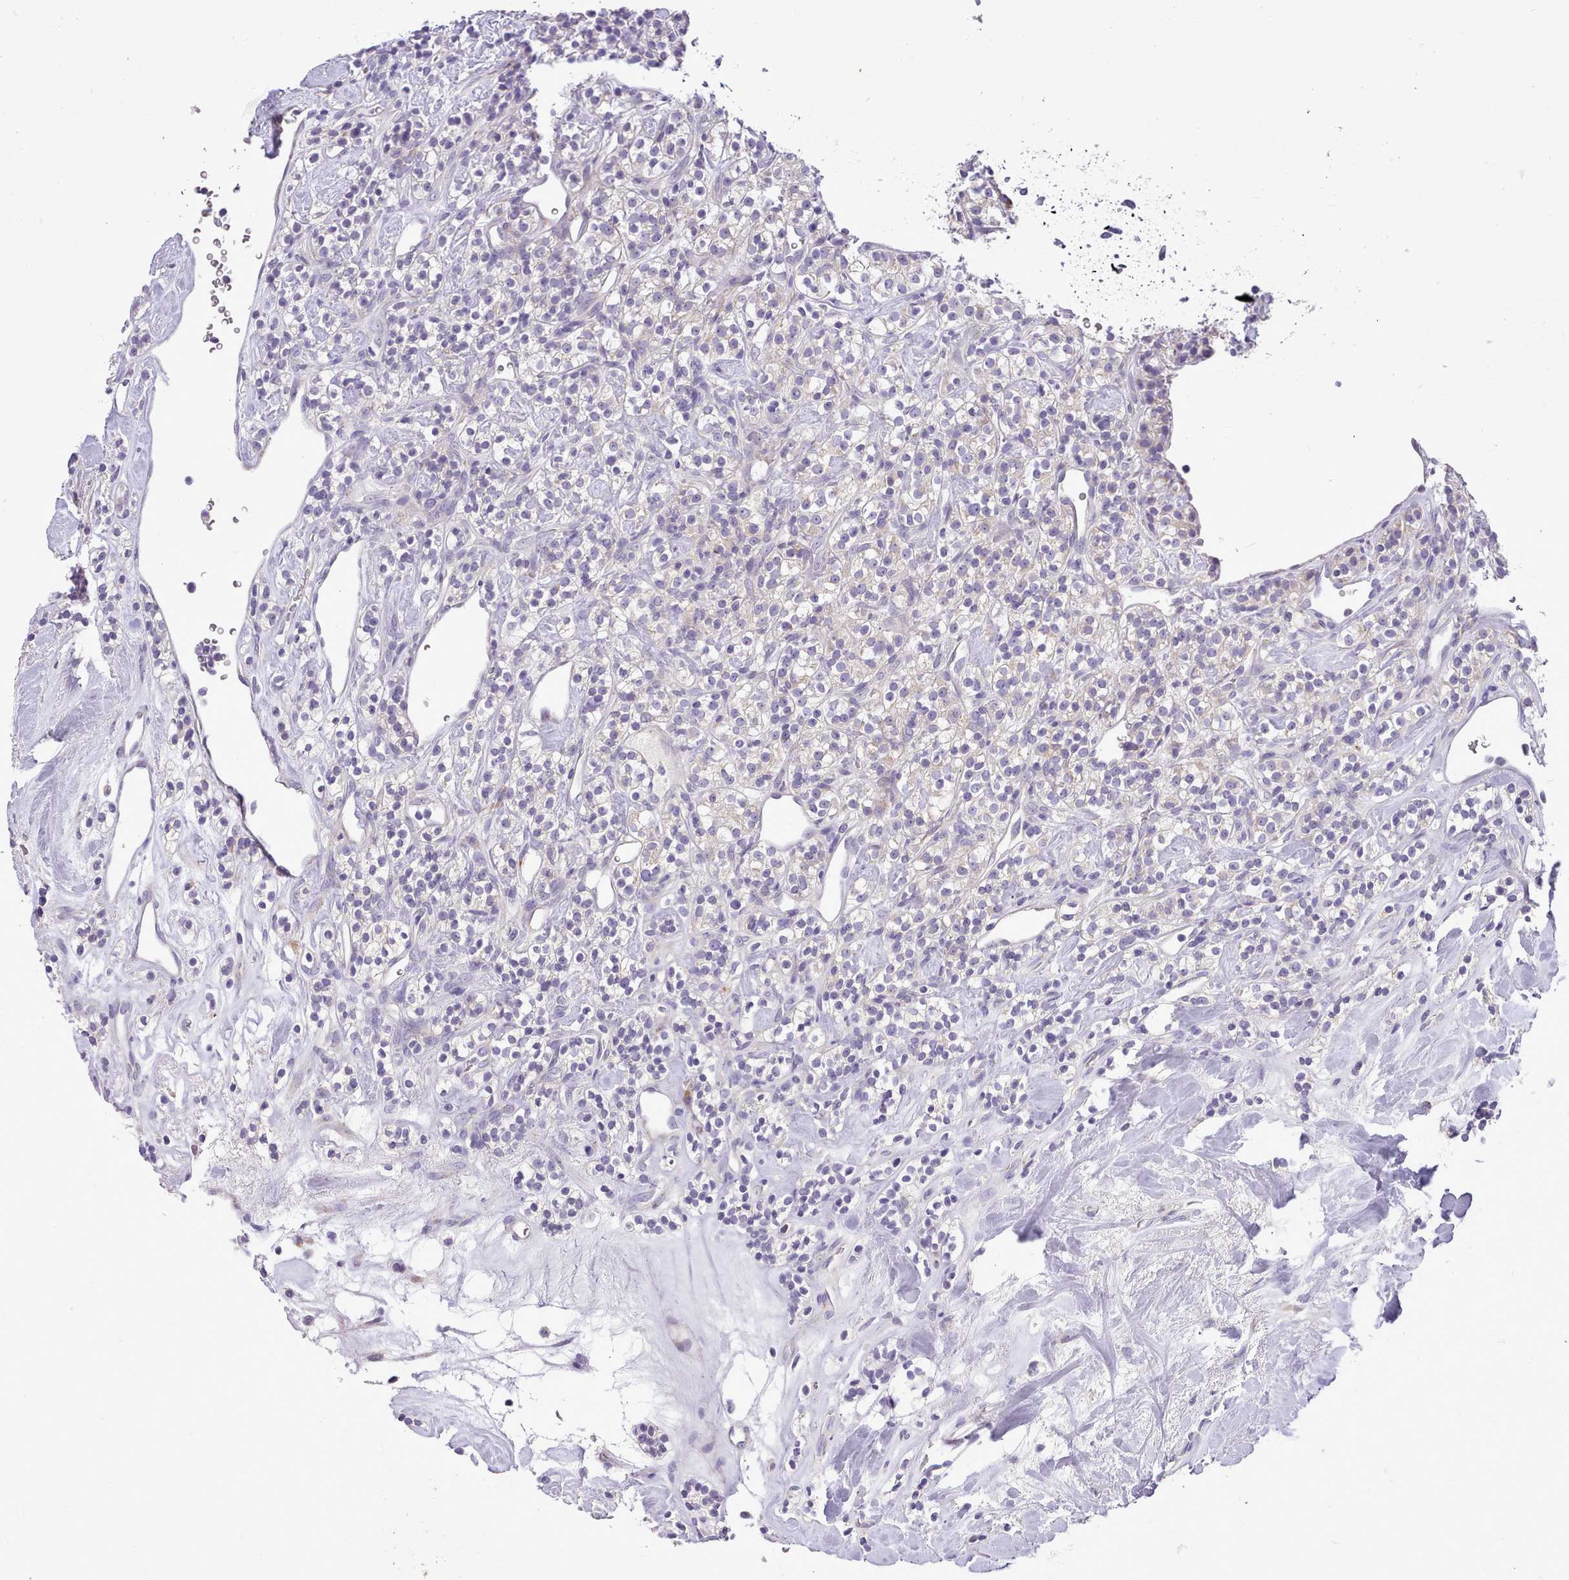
{"staining": {"intensity": "negative", "quantity": "none", "location": "none"}, "tissue": "renal cancer", "cell_type": "Tumor cells", "image_type": "cancer", "snomed": [{"axis": "morphology", "description": "Adenocarcinoma, NOS"}, {"axis": "topography", "description": "Kidney"}], "caption": "This is an immunohistochemistry (IHC) micrograph of human renal cancer. There is no positivity in tumor cells.", "gene": "FAM83E", "patient": {"sex": "male", "age": 77}}